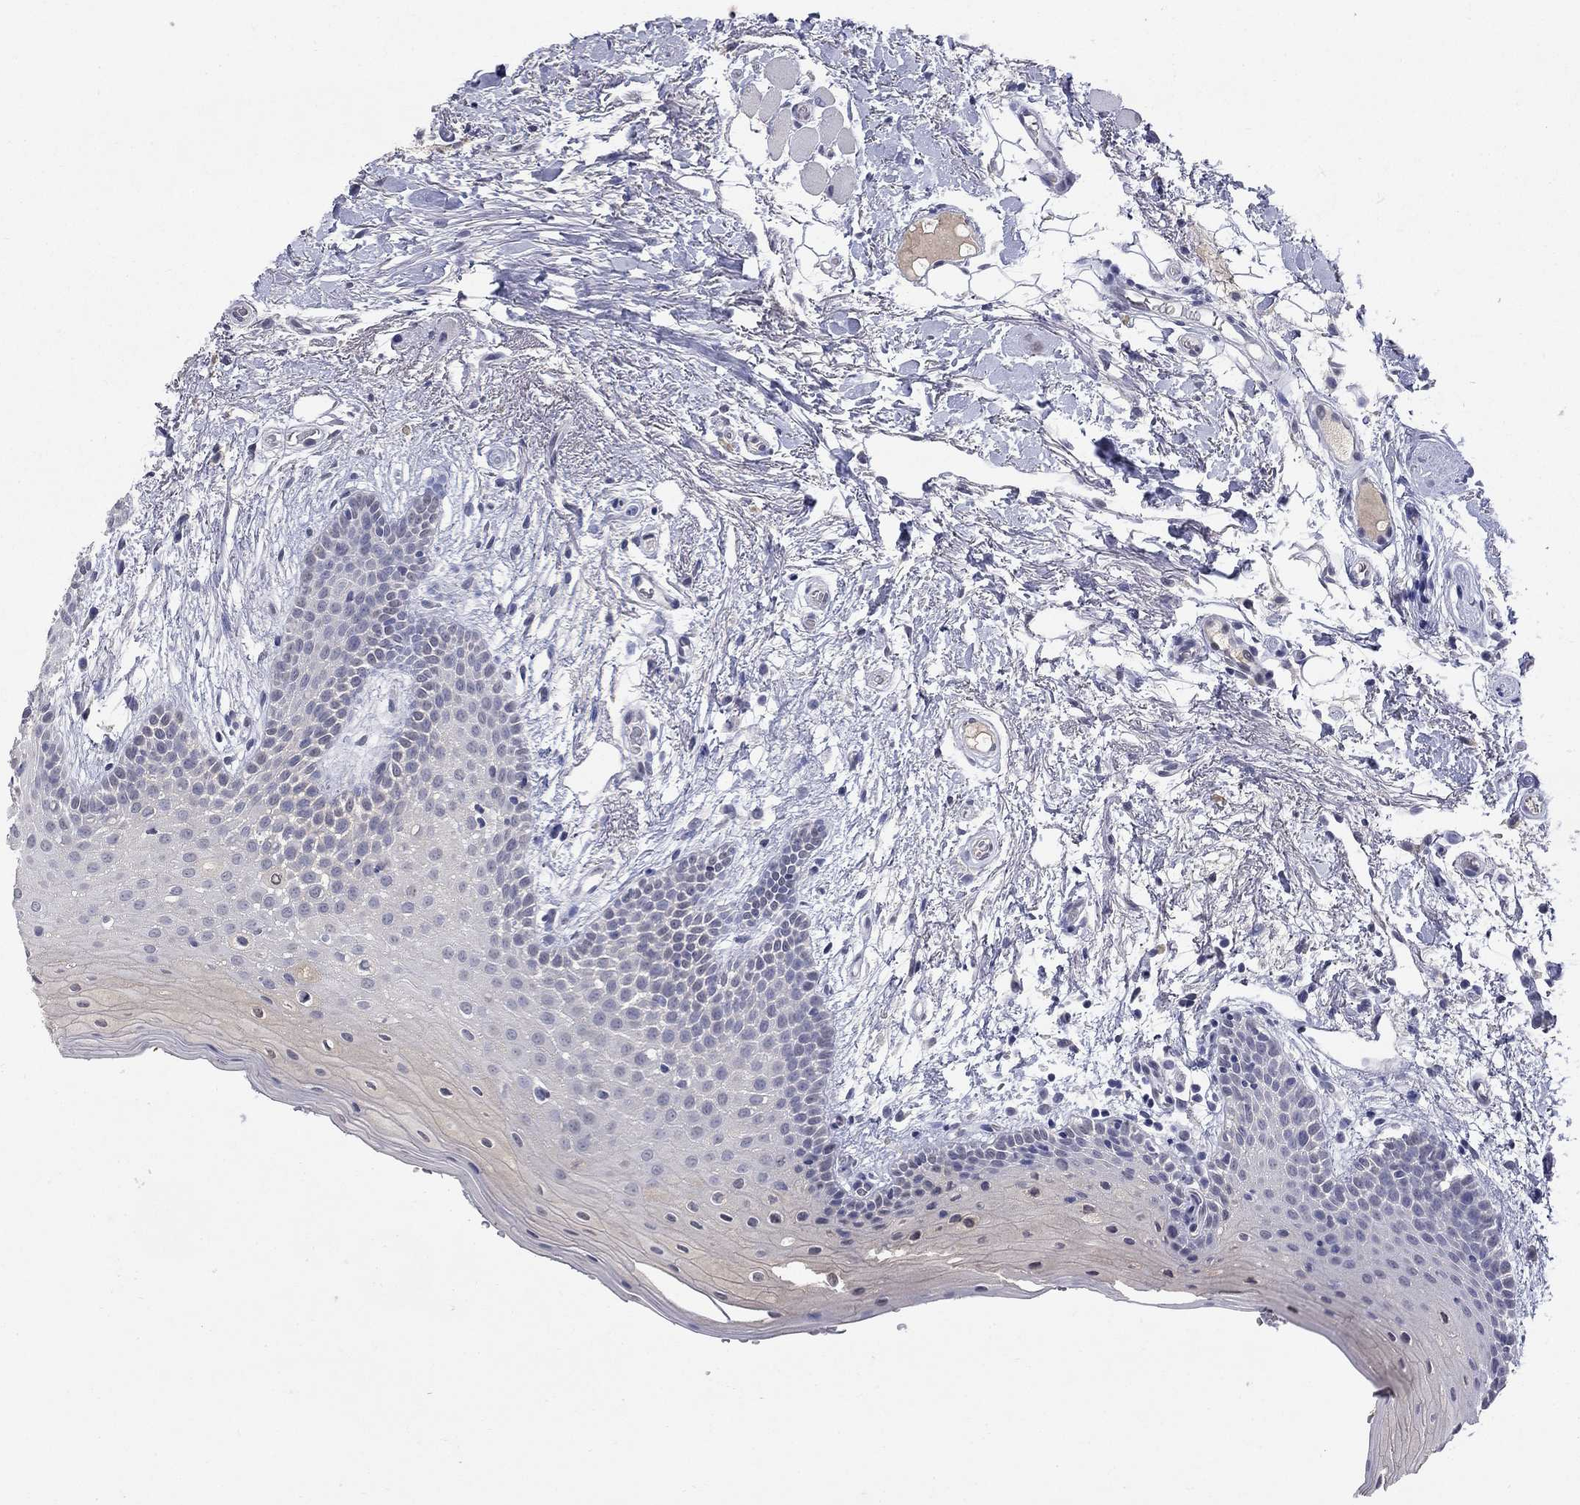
{"staining": {"intensity": "negative", "quantity": "none", "location": "none"}, "tissue": "oral mucosa", "cell_type": "Squamous epithelial cells", "image_type": "normal", "snomed": [{"axis": "morphology", "description": "Normal tissue, NOS"}, {"axis": "topography", "description": "Oral tissue"}, {"axis": "topography", "description": "Tounge, NOS"}], "caption": "DAB (3,3'-diaminobenzidine) immunohistochemical staining of normal human oral mucosa displays no significant positivity in squamous epithelial cells.", "gene": "SLC51A", "patient": {"sex": "female", "age": 86}}